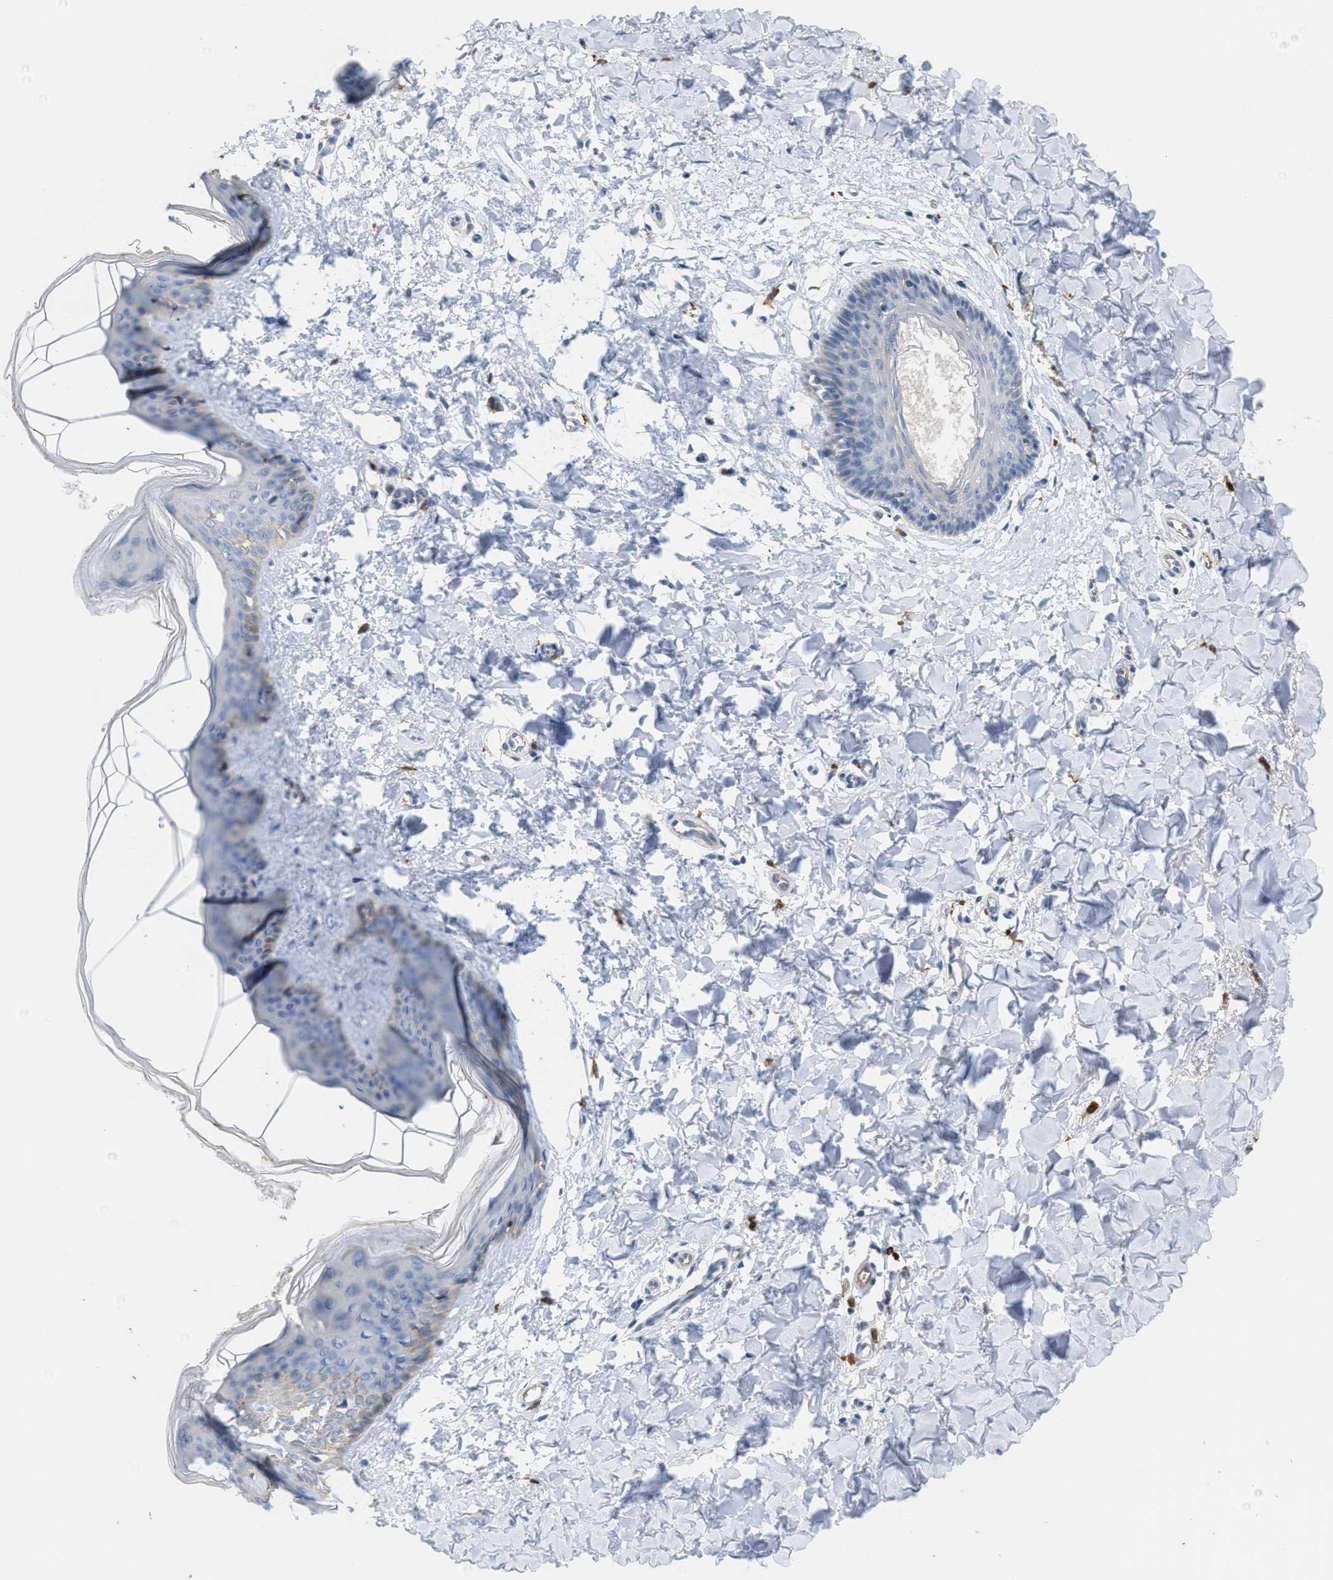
{"staining": {"intensity": "moderate", "quantity": ">75%", "location": "cytoplasmic/membranous"}, "tissue": "skin", "cell_type": "Fibroblasts", "image_type": "normal", "snomed": [{"axis": "morphology", "description": "Normal tissue, NOS"}, {"axis": "topography", "description": "Skin"}], "caption": "DAB immunohistochemical staining of benign human skin demonstrates moderate cytoplasmic/membranous protein staining in approximately >75% of fibroblasts. (DAB IHC, brown staining for protein, blue staining for nuclei).", "gene": "DYNC2I1", "patient": {"sex": "female", "age": 17}}